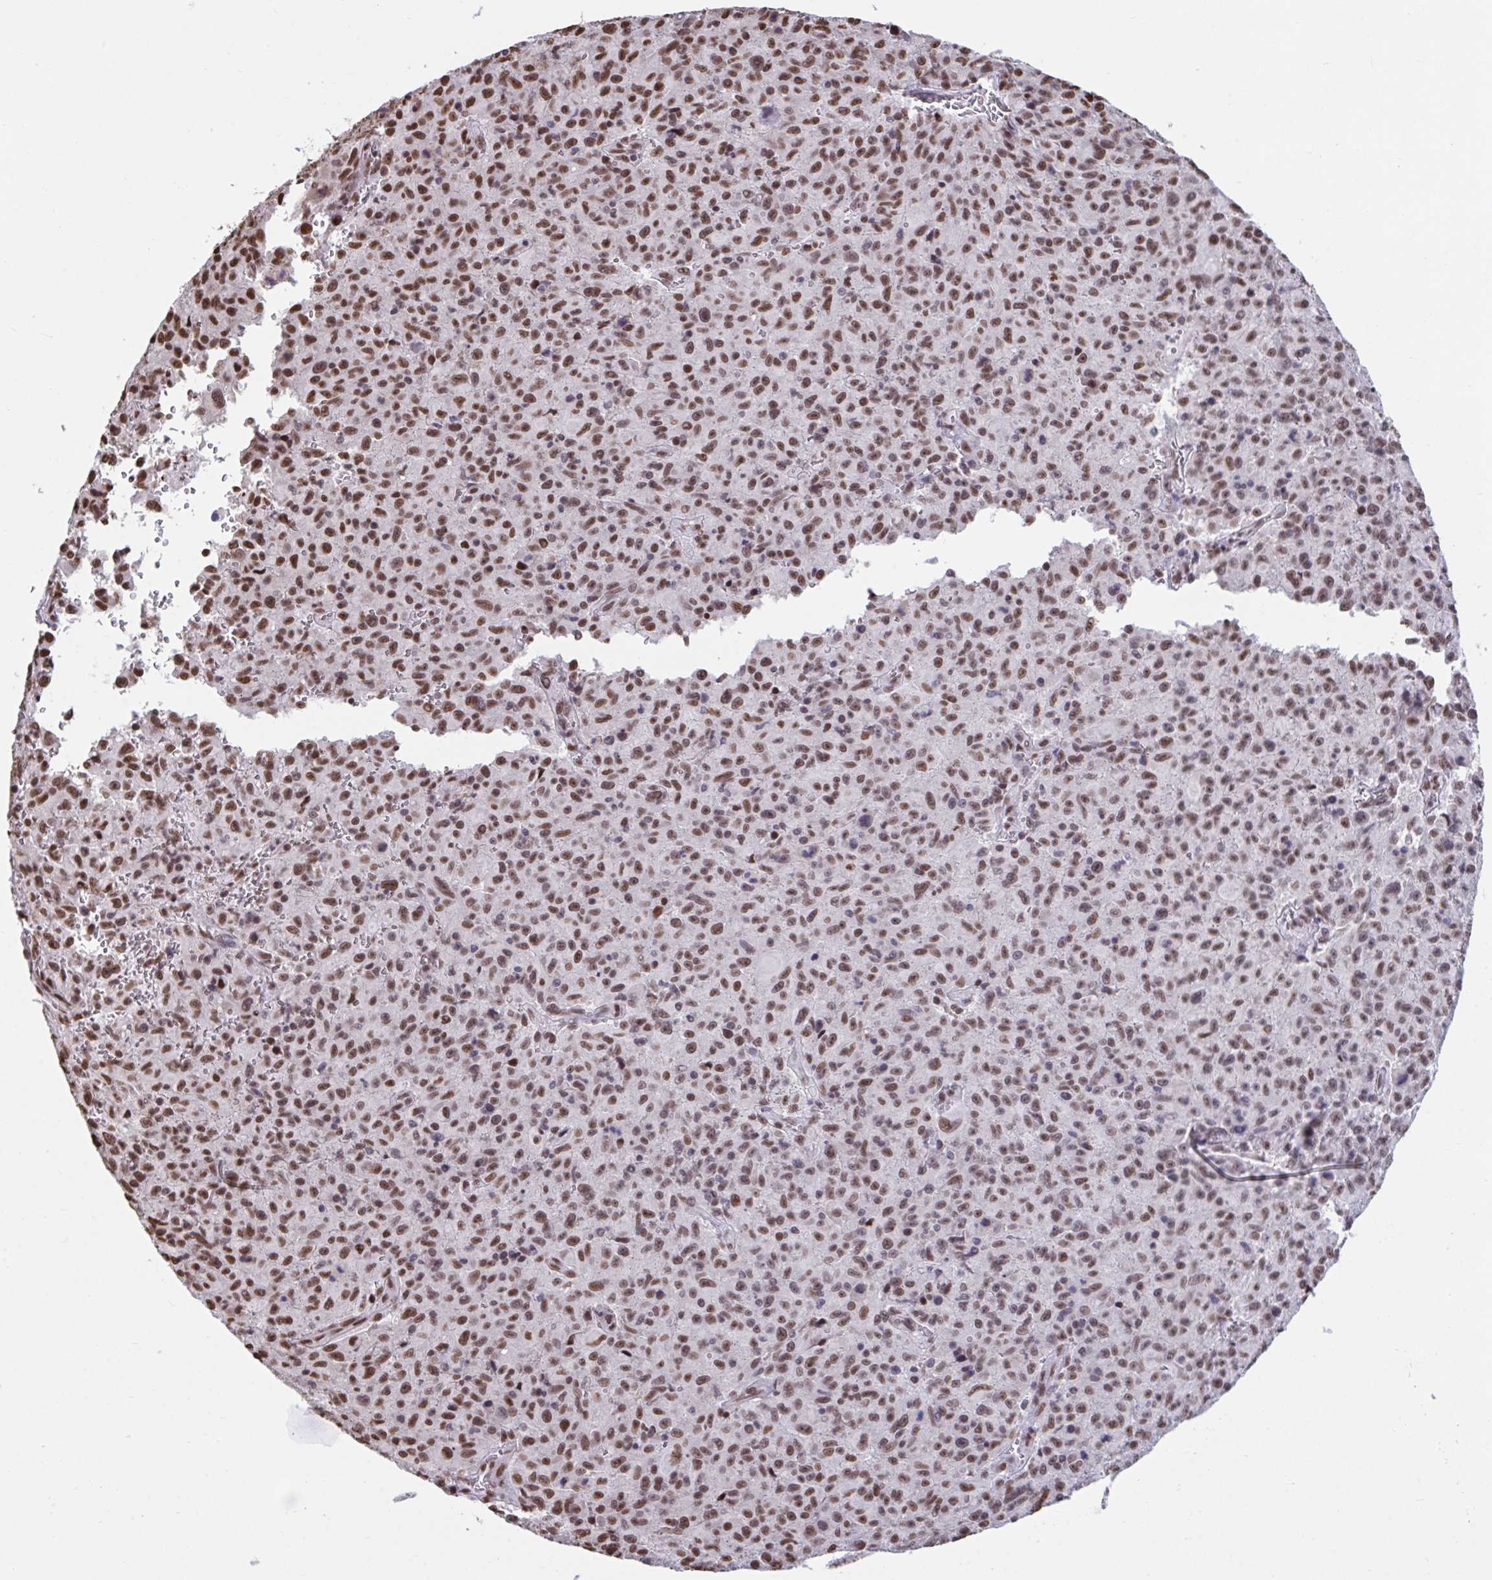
{"staining": {"intensity": "moderate", "quantity": ">75%", "location": "nuclear"}, "tissue": "melanoma", "cell_type": "Tumor cells", "image_type": "cancer", "snomed": [{"axis": "morphology", "description": "Malignant melanoma, NOS"}, {"axis": "topography", "description": "Skin"}], "caption": "Immunohistochemistry (IHC) of human malignant melanoma displays medium levels of moderate nuclear positivity in approximately >75% of tumor cells.", "gene": "HNRNPDL", "patient": {"sex": "male", "age": 46}}